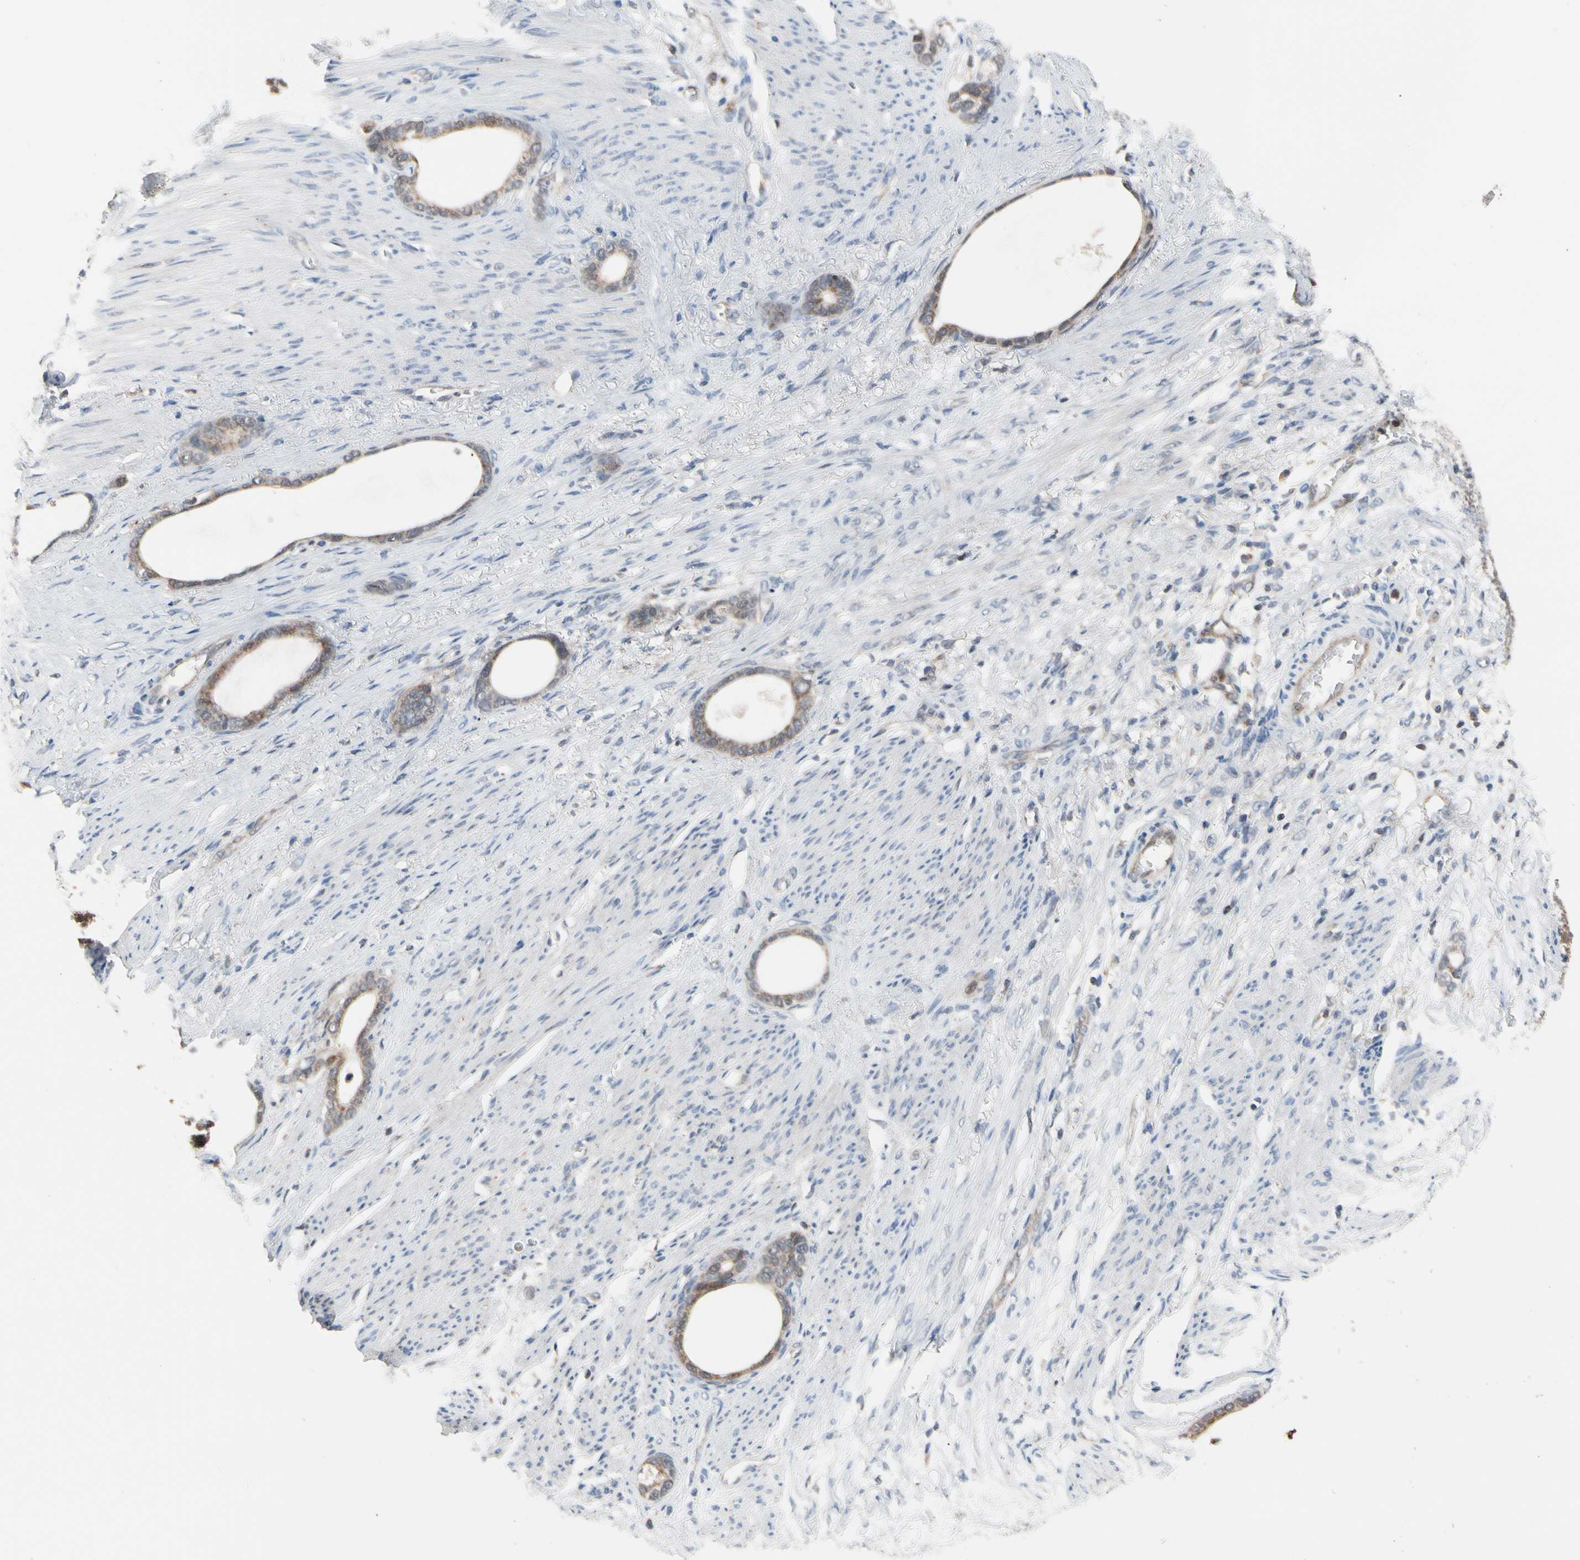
{"staining": {"intensity": "moderate", "quantity": ">75%", "location": "cytoplasmic/membranous"}, "tissue": "stomach cancer", "cell_type": "Tumor cells", "image_type": "cancer", "snomed": [{"axis": "morphology", "description": "Adenocarcinoma, NOS"}, {"axis": "topography", "description": "Stomach"}], "caption": "IHC of stomach adenocarcinoma reveals medium levels of moderate cytoplasmic/membranous staining in approximately >75% of tumor cells.", "gene": "MTHFS", "patient": {"sex": "female", "age": 75}}